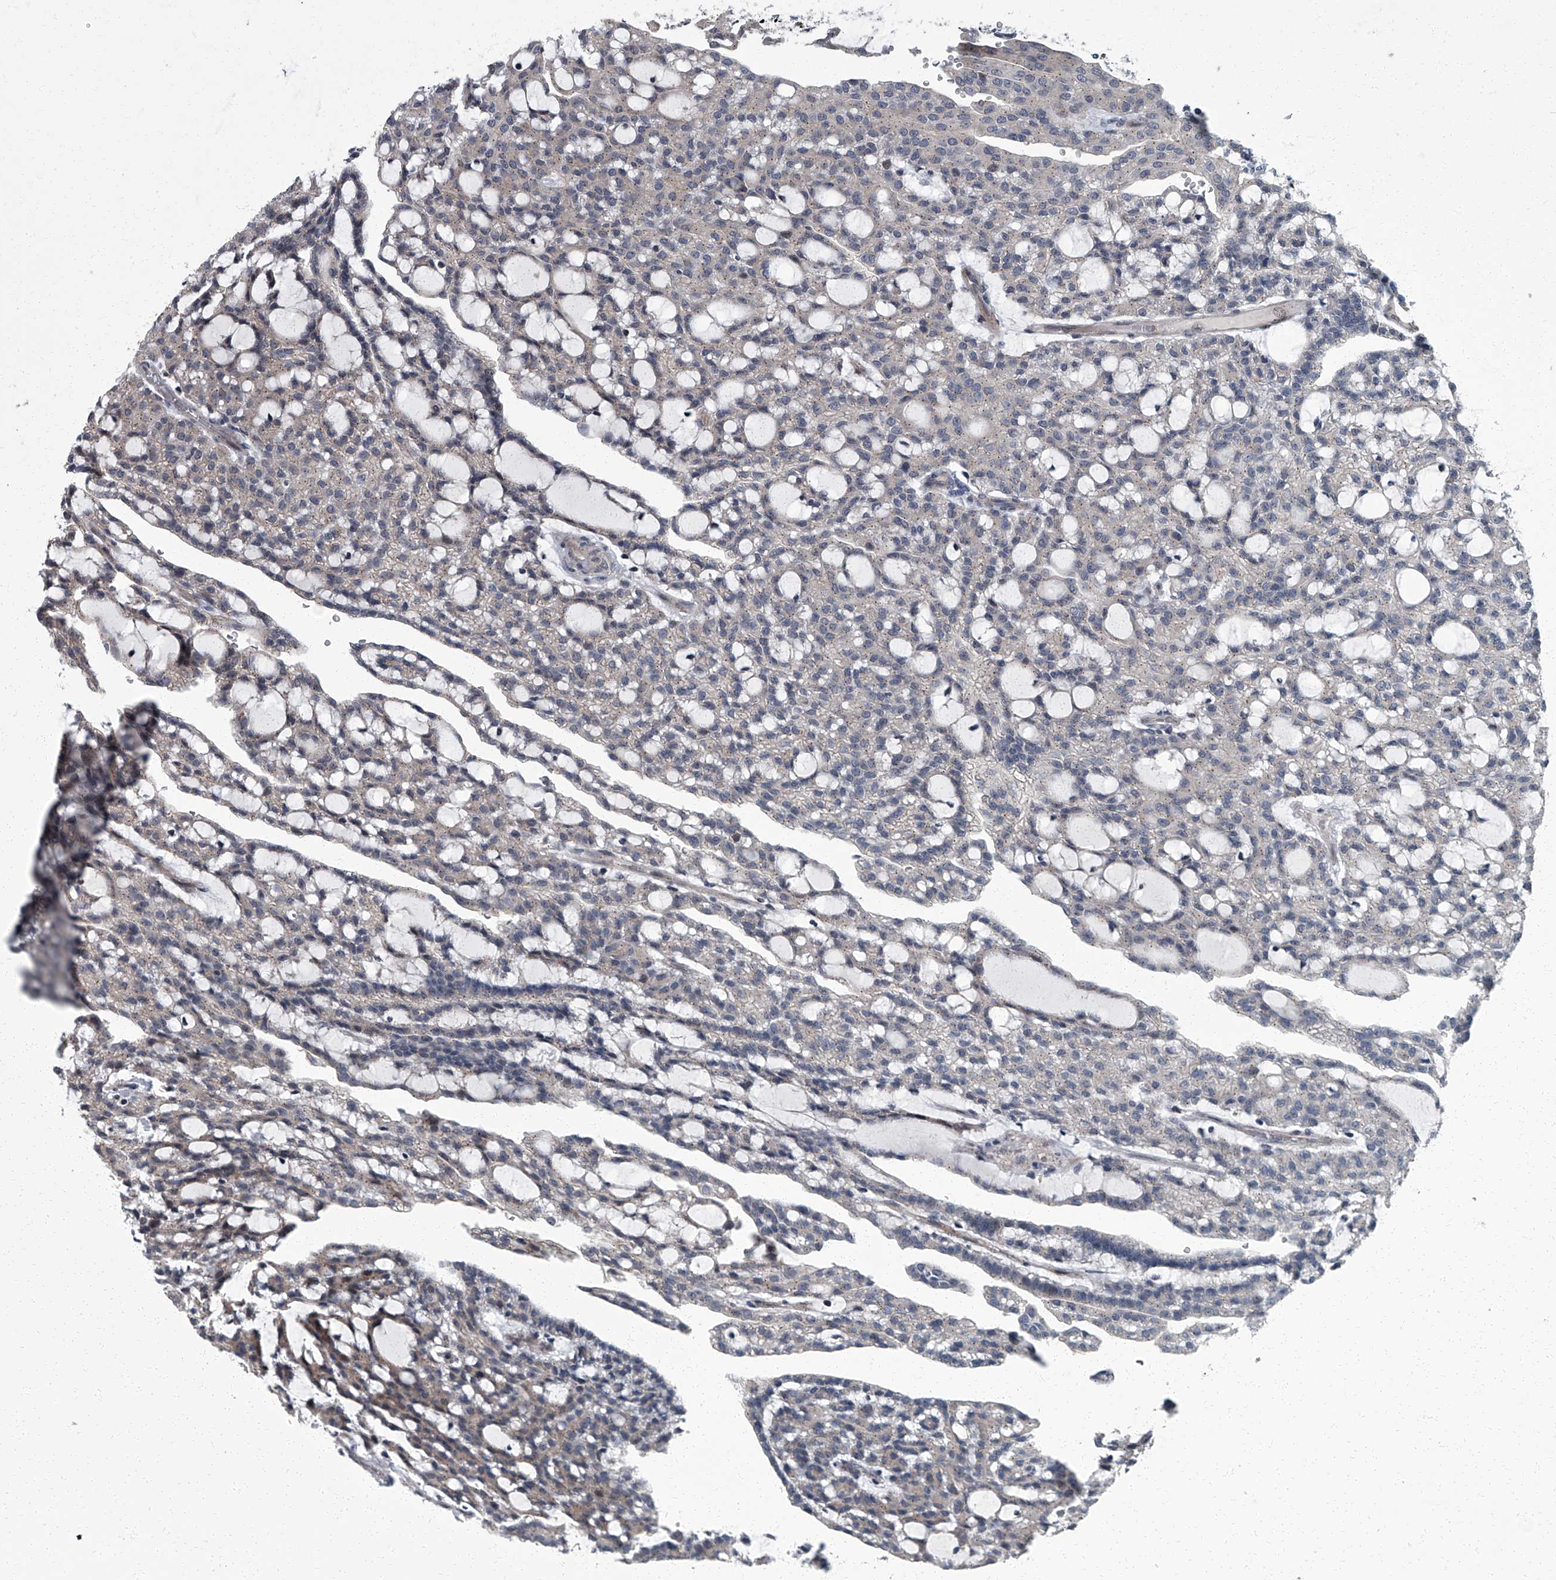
{"staining": {"intensity": "negative", "quantity": "none", "location": "none"}, "tissue": "renal cancer", "cell_type": "Tumor cells", "image_type": "cancer", "snomed": [{"axis": "morphology", "description": "Adenocarcinoma, NOS"}, {"axis": "topography", "description": "Kidney"}], "caption": "DAB (3,3'-diaminobenzidine) immunohistochemical staining of human adenocarcinoma (renal) displays no significant expression in tumor cells.", "gene": "ZNF274", "patient": {"sex": "male", "age": 63}}